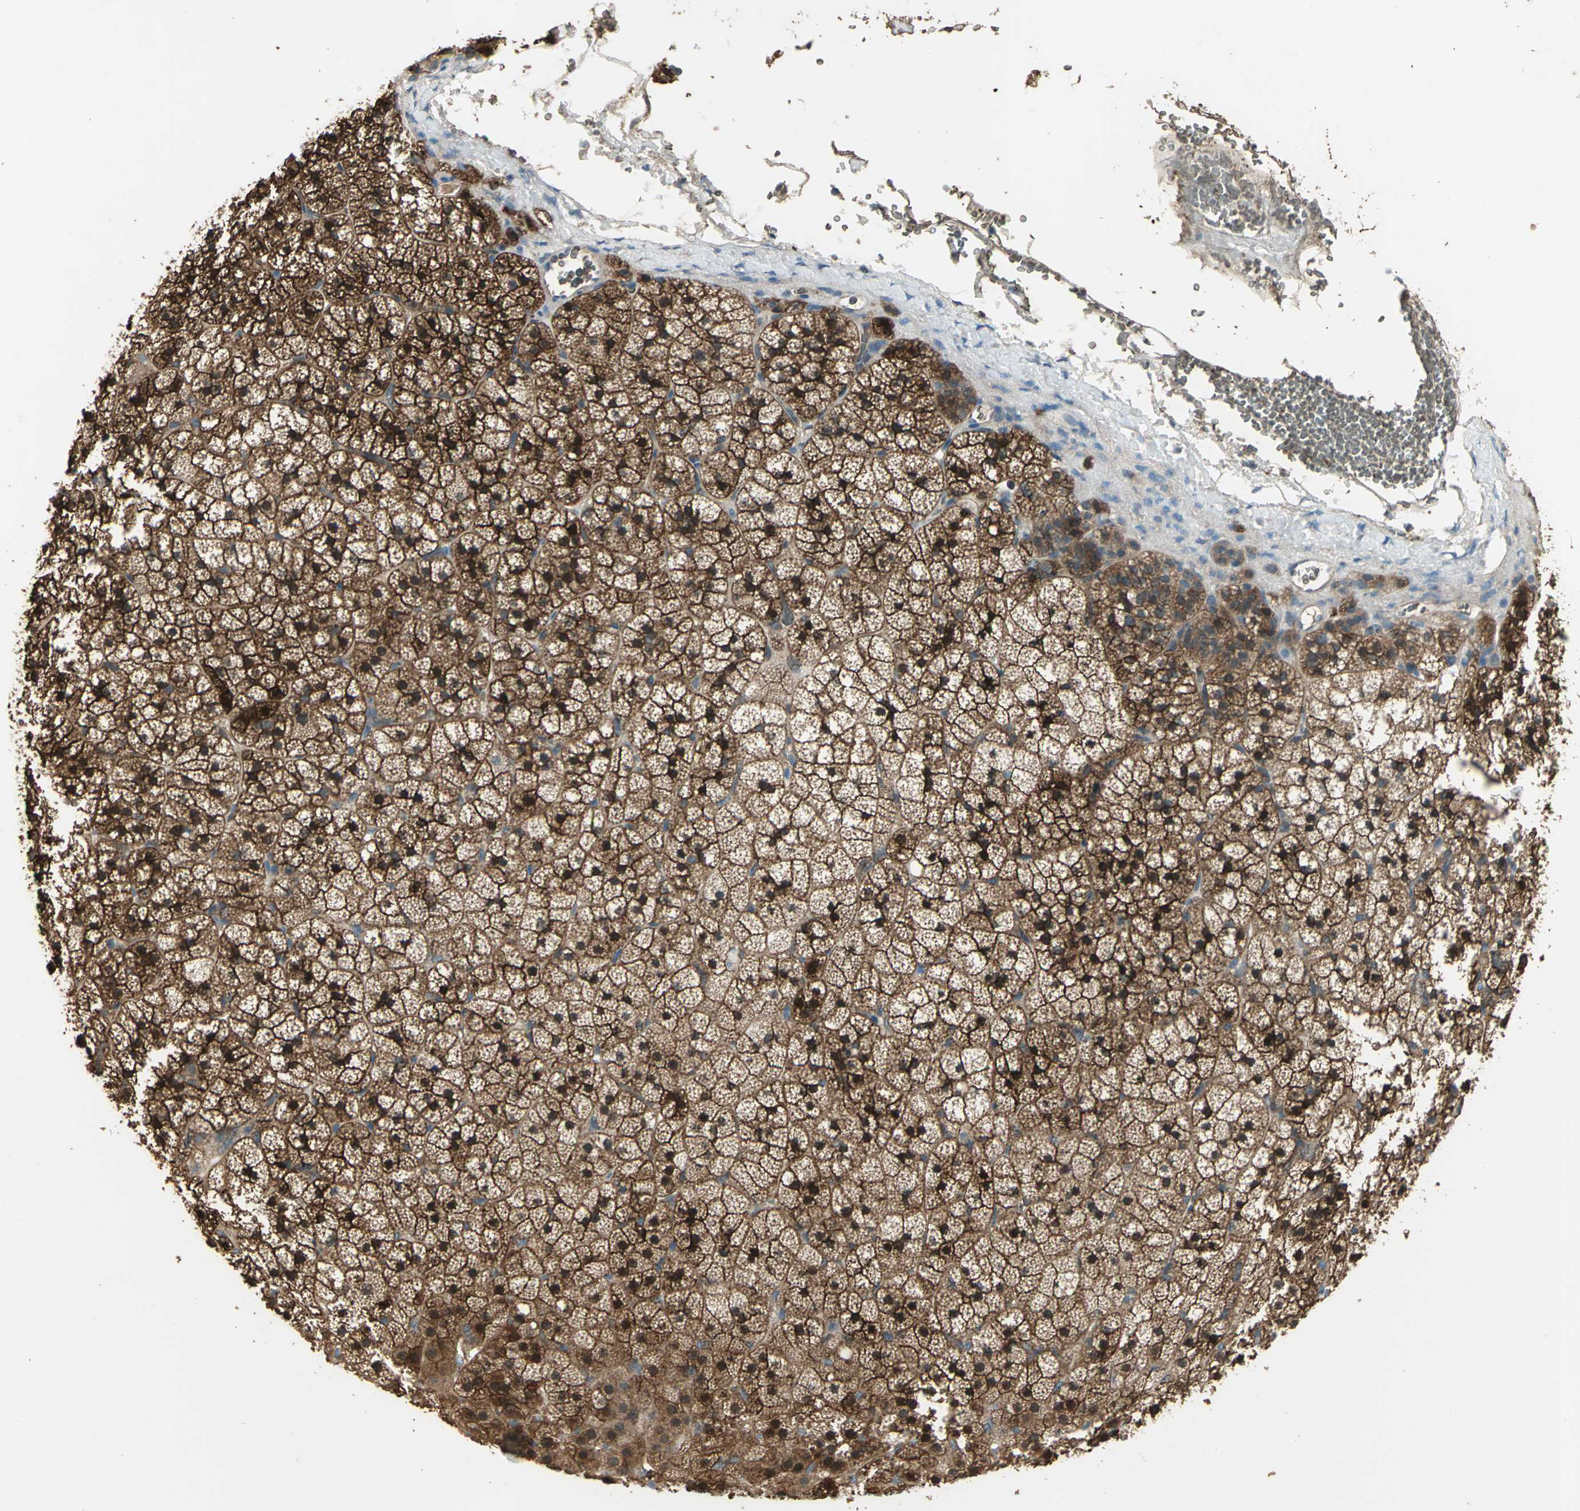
{"staining": {"intensity": "strong", "quantity": ">75%", "location": "cytoplasmic/membranous,nuclear"}, "tissue": "adrenal gland", "cell_type": "Glandular cells", "image_type": "normal", "snomed": [{"axis": "morphology", "description": "Normal tissue, NOS"}, {"axis": "topography", "description": "Adrenal gland"}], "caption": "About >75% of glandular cells in unremarkable adrenal gland display strong cytoplasmic/membranous,nuclear protein expression as visualized by brown immunohistochemical staining.", "gene": "DDAH1", "patient": {"sex": "male", "age": 35}}